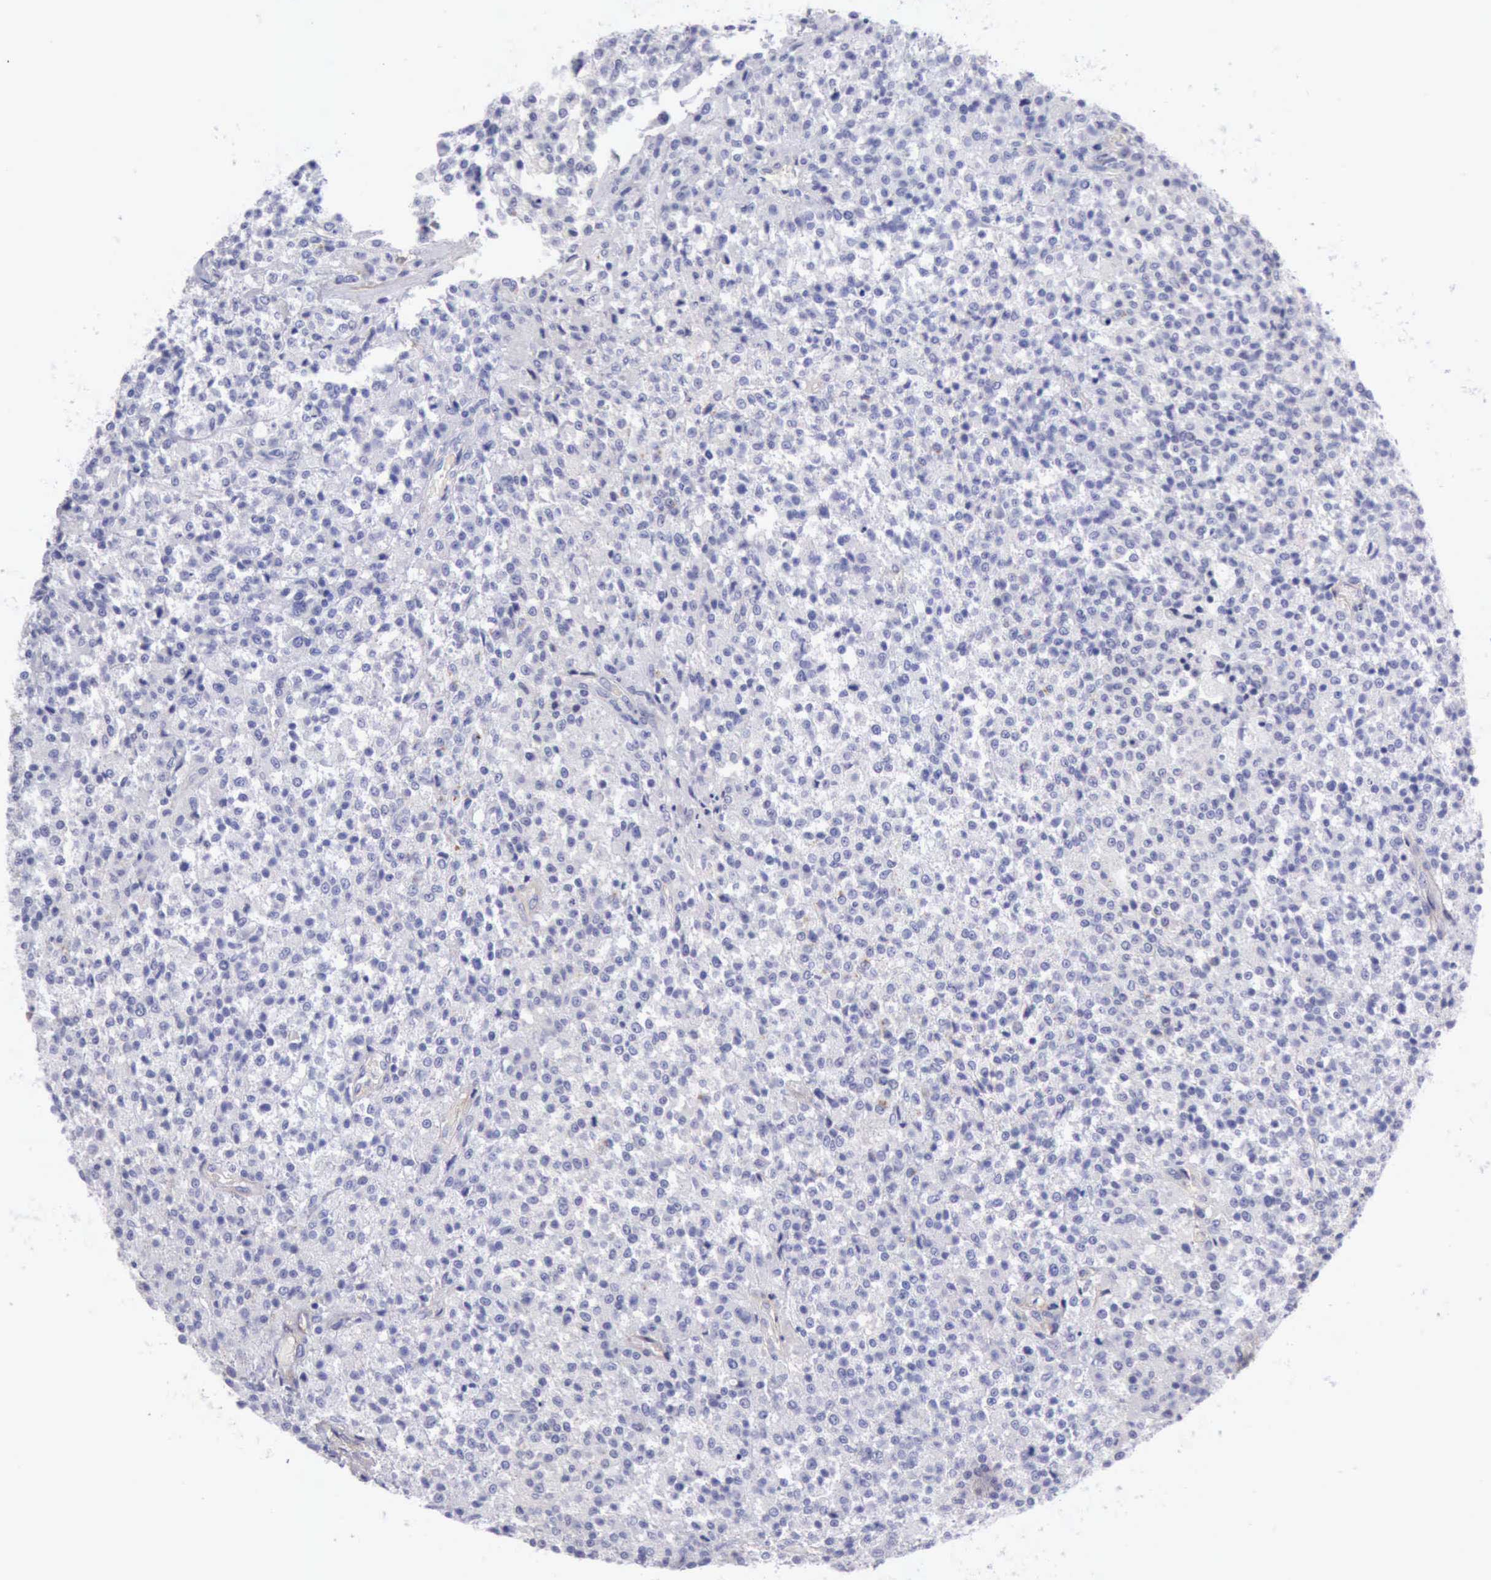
{"staining": {"intensity": "negative", "quantity": "none", "location": "none"}, "tissue": "testis cancer", "cell_type": "Tumor cells", "image_type": "cancer", "snomed": [{"axis": "morphology", "description": "Seminoma, NOS"}, {"axis": "topography", "description": "Testis"}], "caption": "The histopathology image reveals no staining of tumor cells in testis cancer.", "gene": "AOC3", "patient": {"sex": "male", "age": 59}}